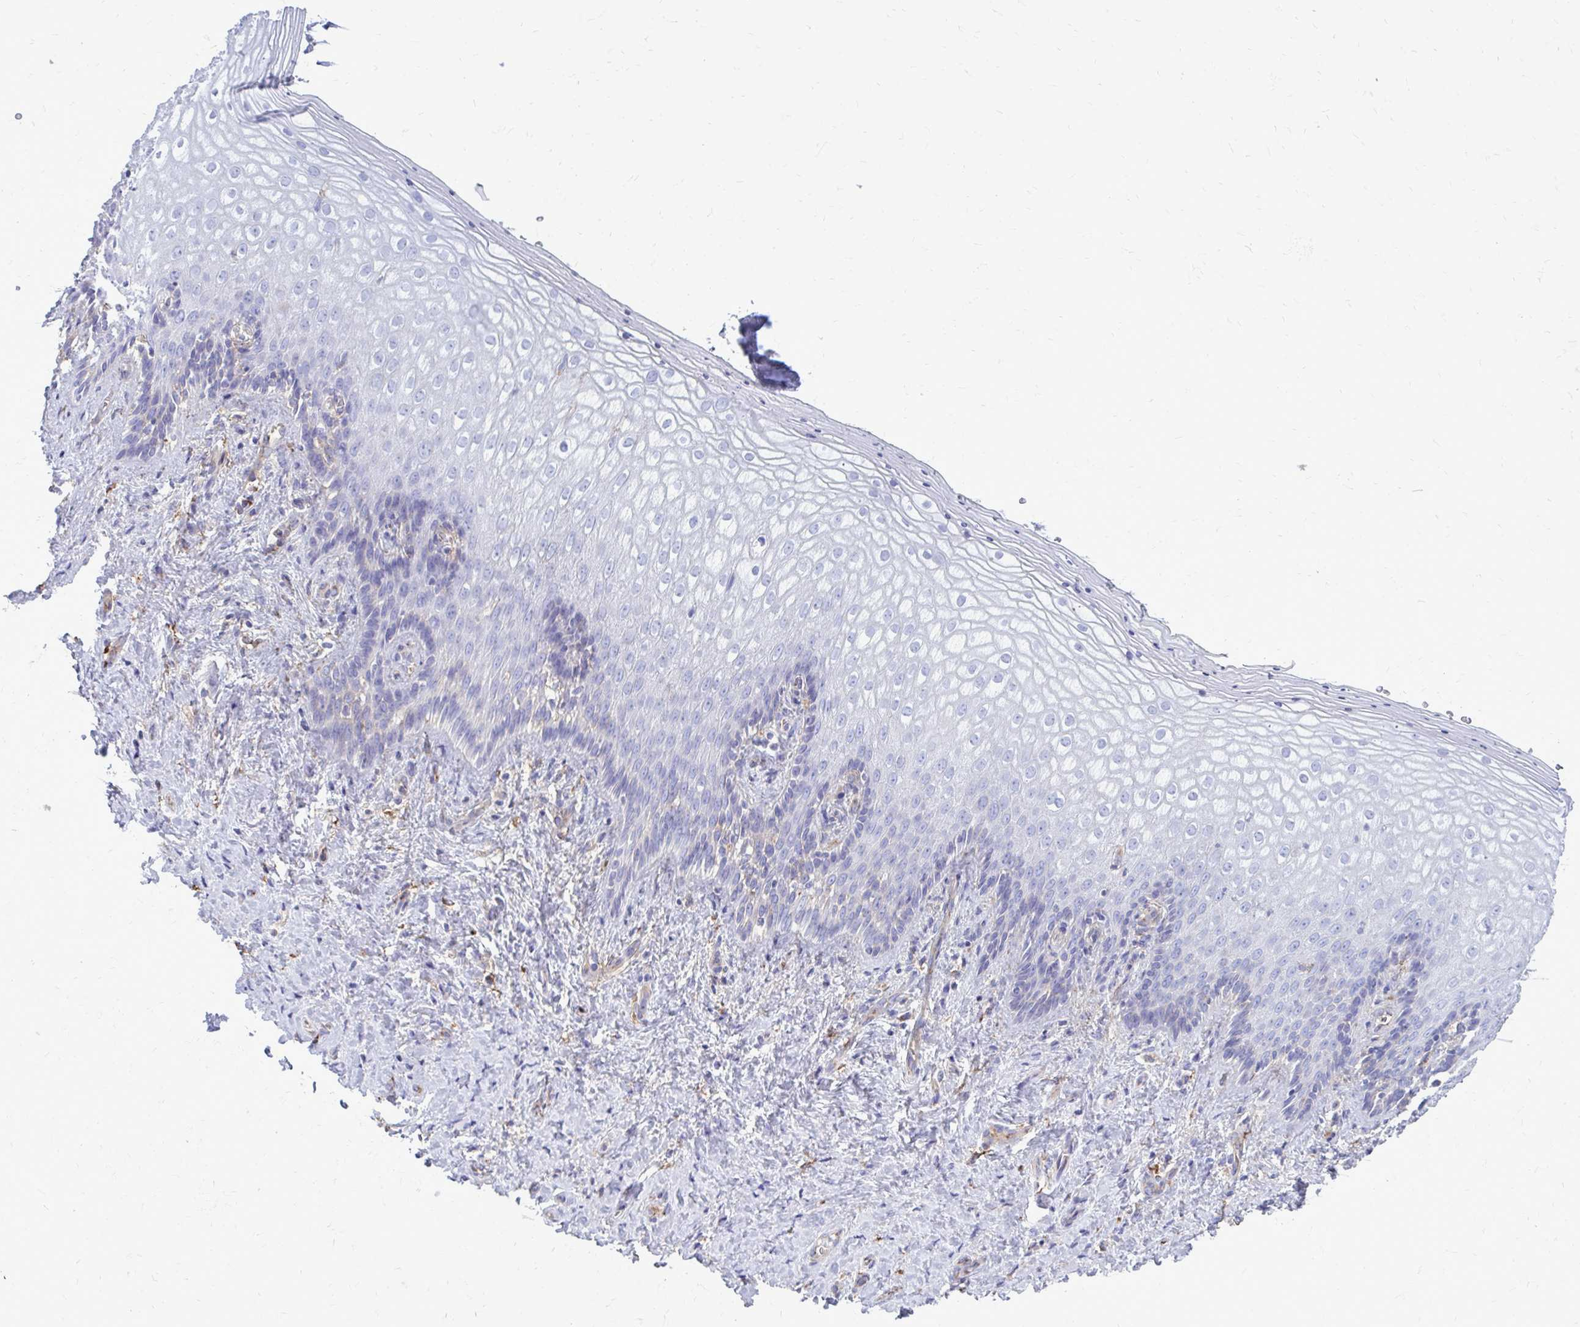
{"staining": {"intensity": "negative", "quantity": "none", "location": "none"}, "tissue": "vagina", "cell_type": "Squamous epithelial cells", "image_type": "normal", "snomed": [{"axis": "morphology", "description": "Normal tissue, NOS"}, {"axis": "topography", "description": "Vagina"}], "caption": "Human vagina stained for a protein using IHC exhibits no staining in squamous epithelial cells.", "gene": "CLTA", "patient": {"sex": "female", "age": 42}}